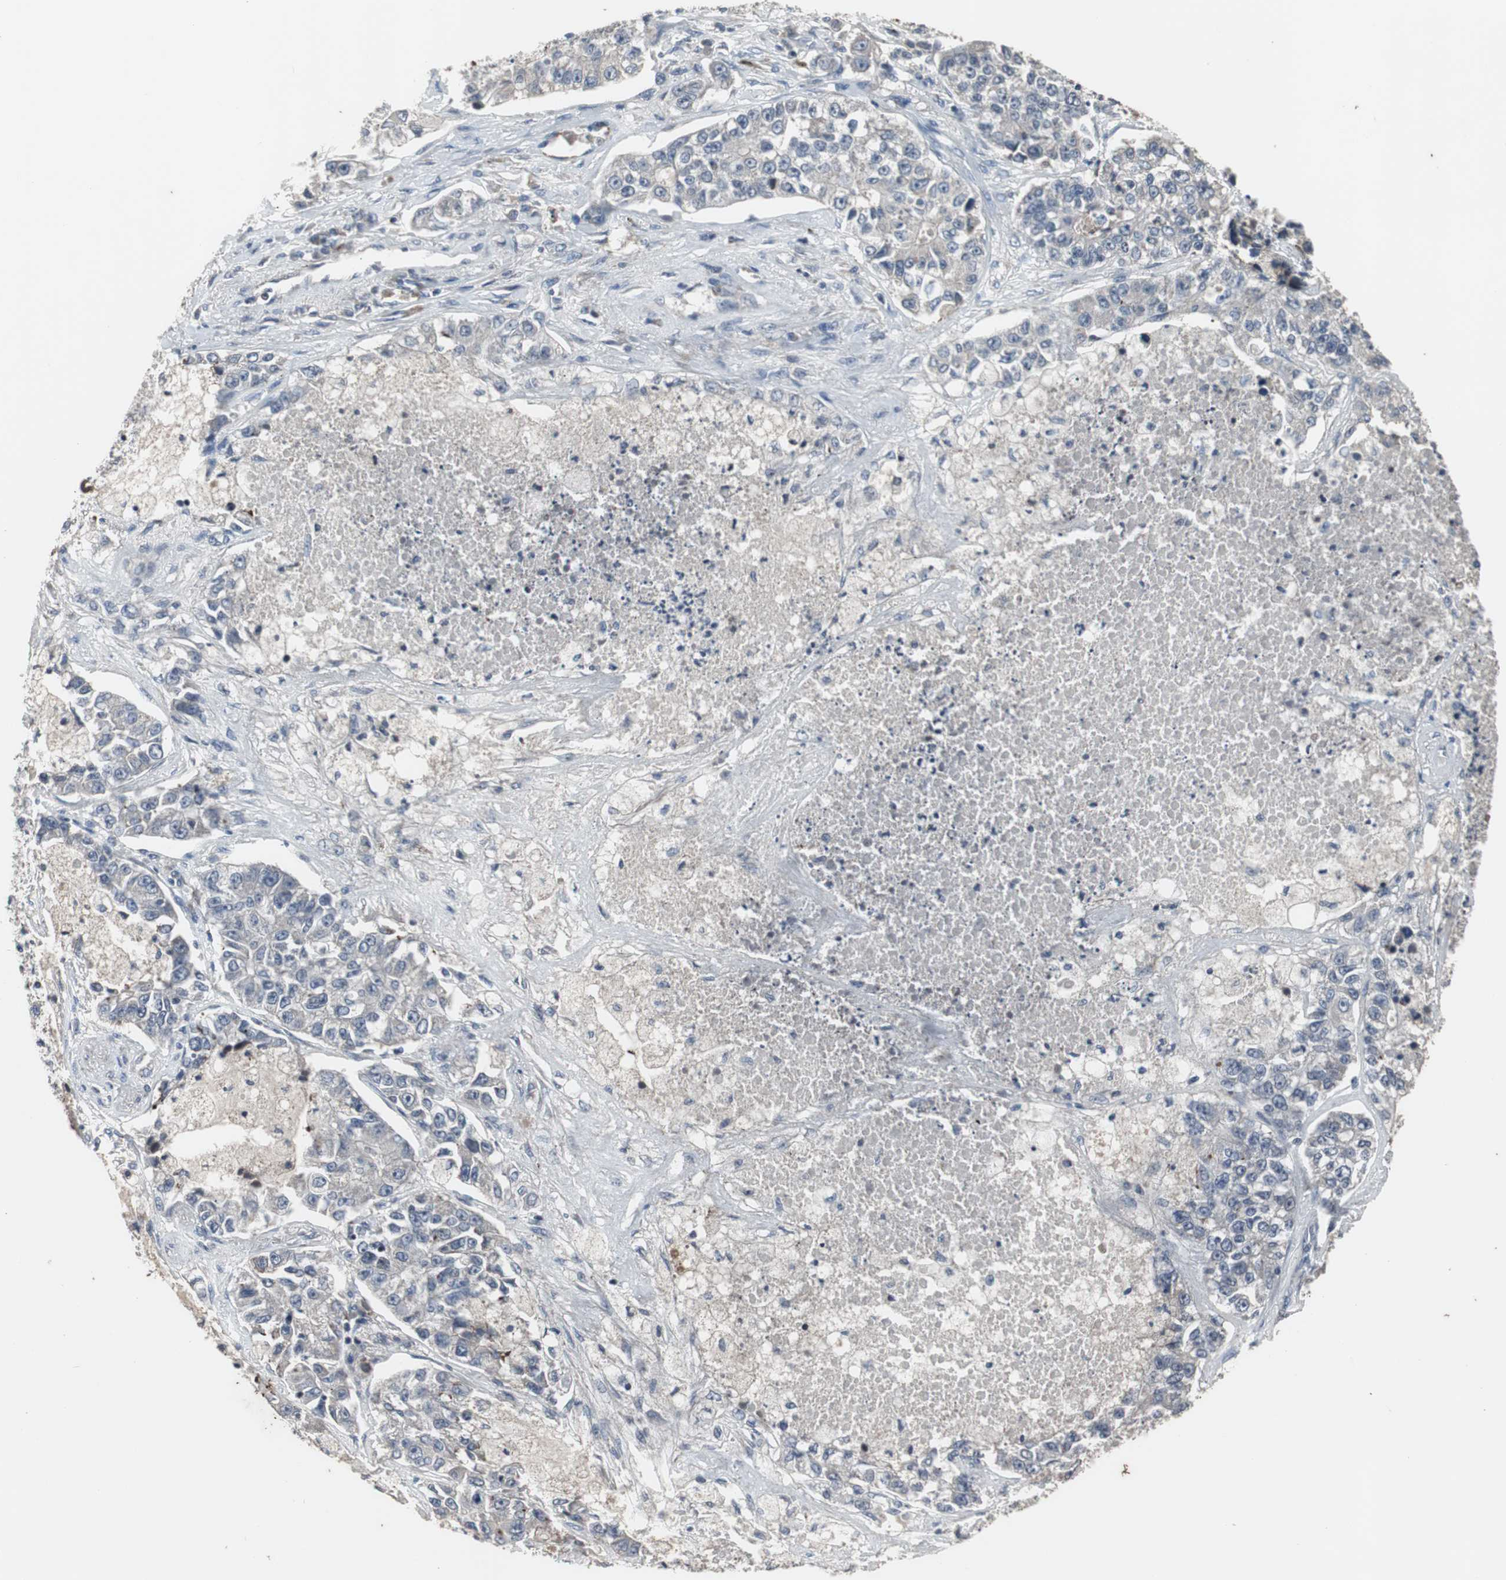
{"staining": {"intensity": "weak", "quantity": "<25%", "location": "cytoplasmic/membranous"}, "tissue": "lung cancer", "cell_type": "Tumor cells", "image_type": "cancer", "snomed": [{"axis": "morphology", "description": "Adenocarcinoma, NOS"}, {"axis": "topography", "description": "Lung"}], "caption": "Protein analysis of adenocarcinoma (lung) displays no significant staining in tumor cells.", "gene": "CRADD", "patient": {"sex": "male", "age": 49}}